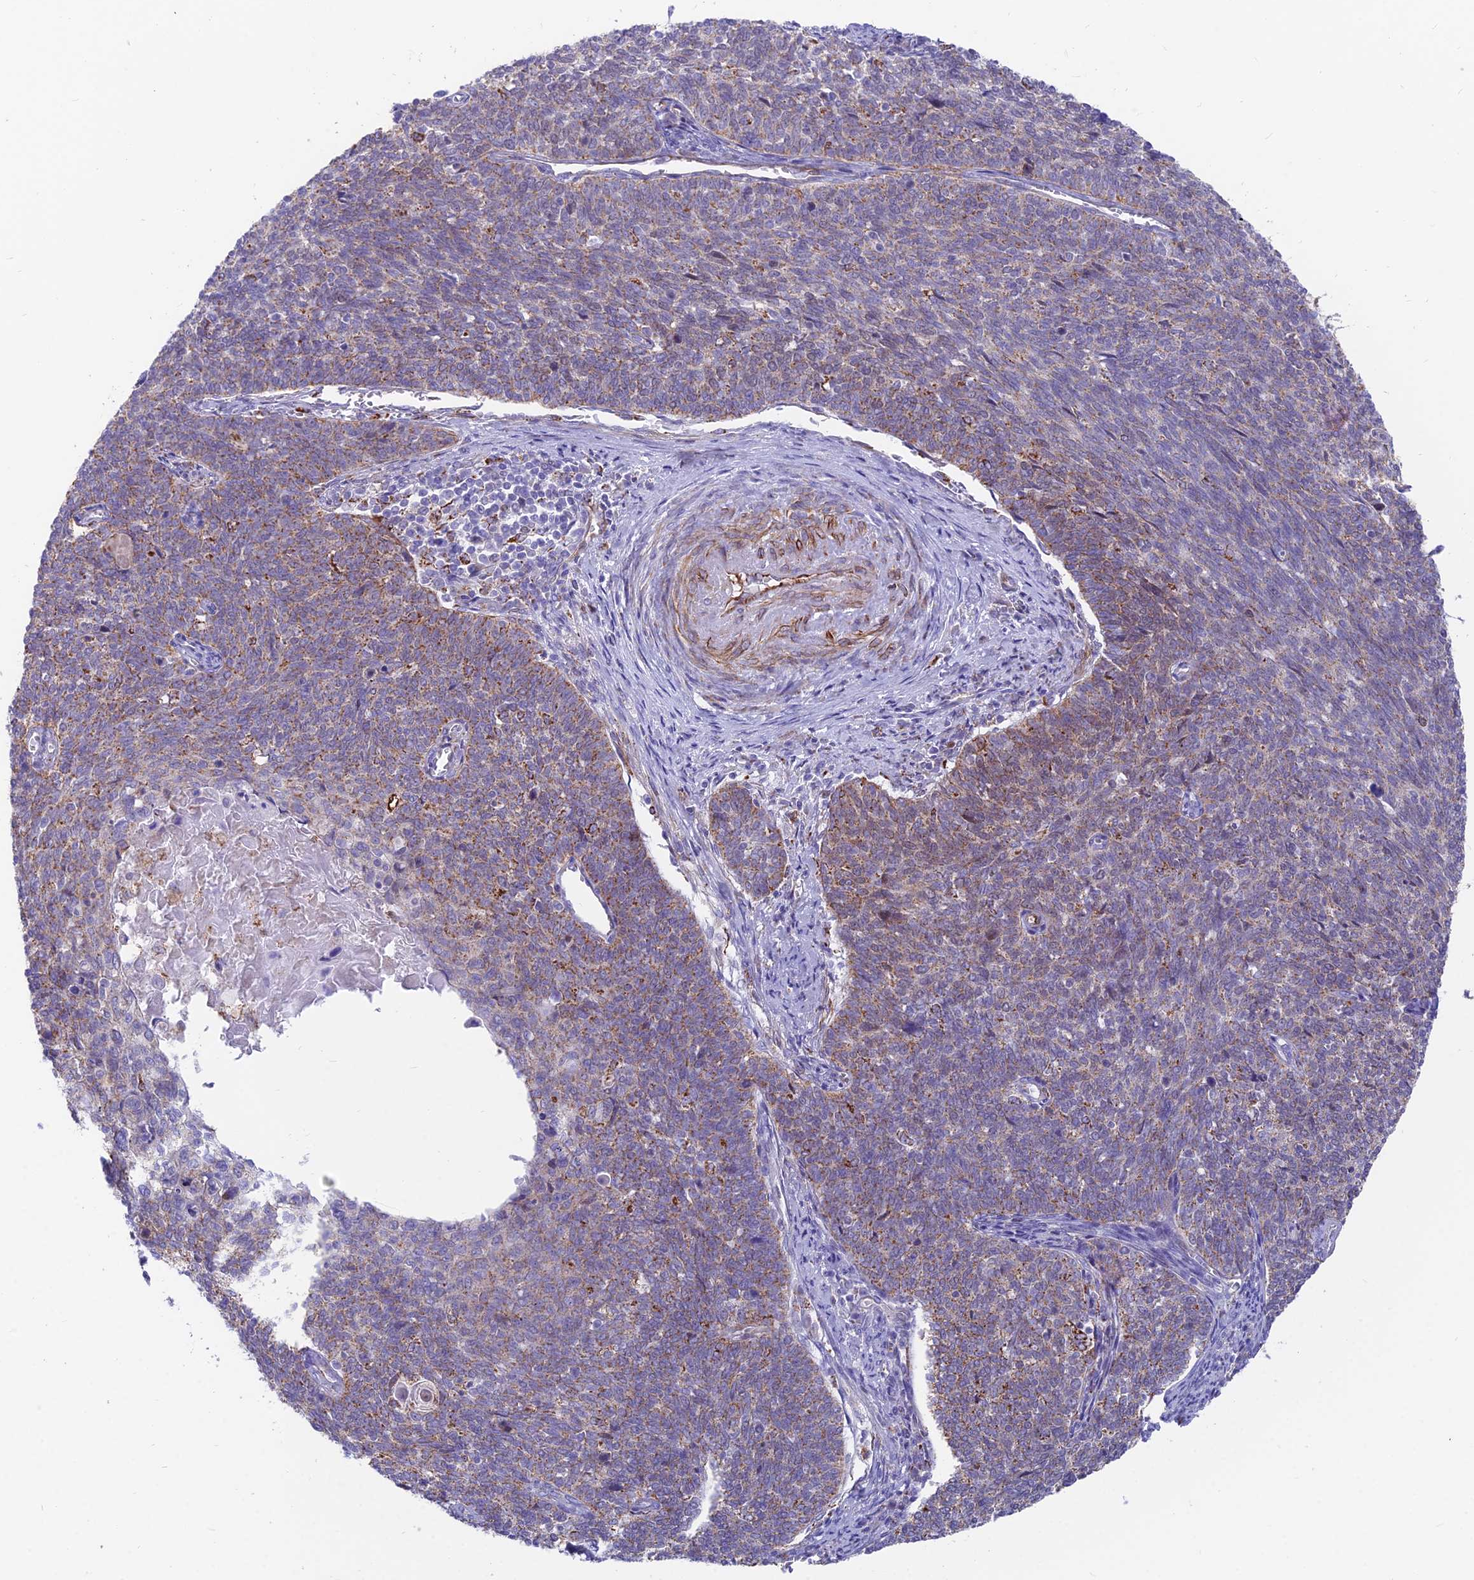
{"staining": {"intensity": "moderate", "quantity": "25%-75%", "location": "cytoplasmic/membranous"}, "tissue": "cervical cancer", "cell_type": "Tumor cells", "image_type": "cancer", "snomed": [{"axis": "morphology", "description": "Squamous cell carcinoma, NOS"}, {"axis": "topography", "description": "Cervix"}], "caption": "A brown stain highlights moderate cytoplasmic/membranous staining of a protein in cervical cancer tumor cells.", "gene": "TIGD6", "patient": {"sex": "female", "age": 39}}